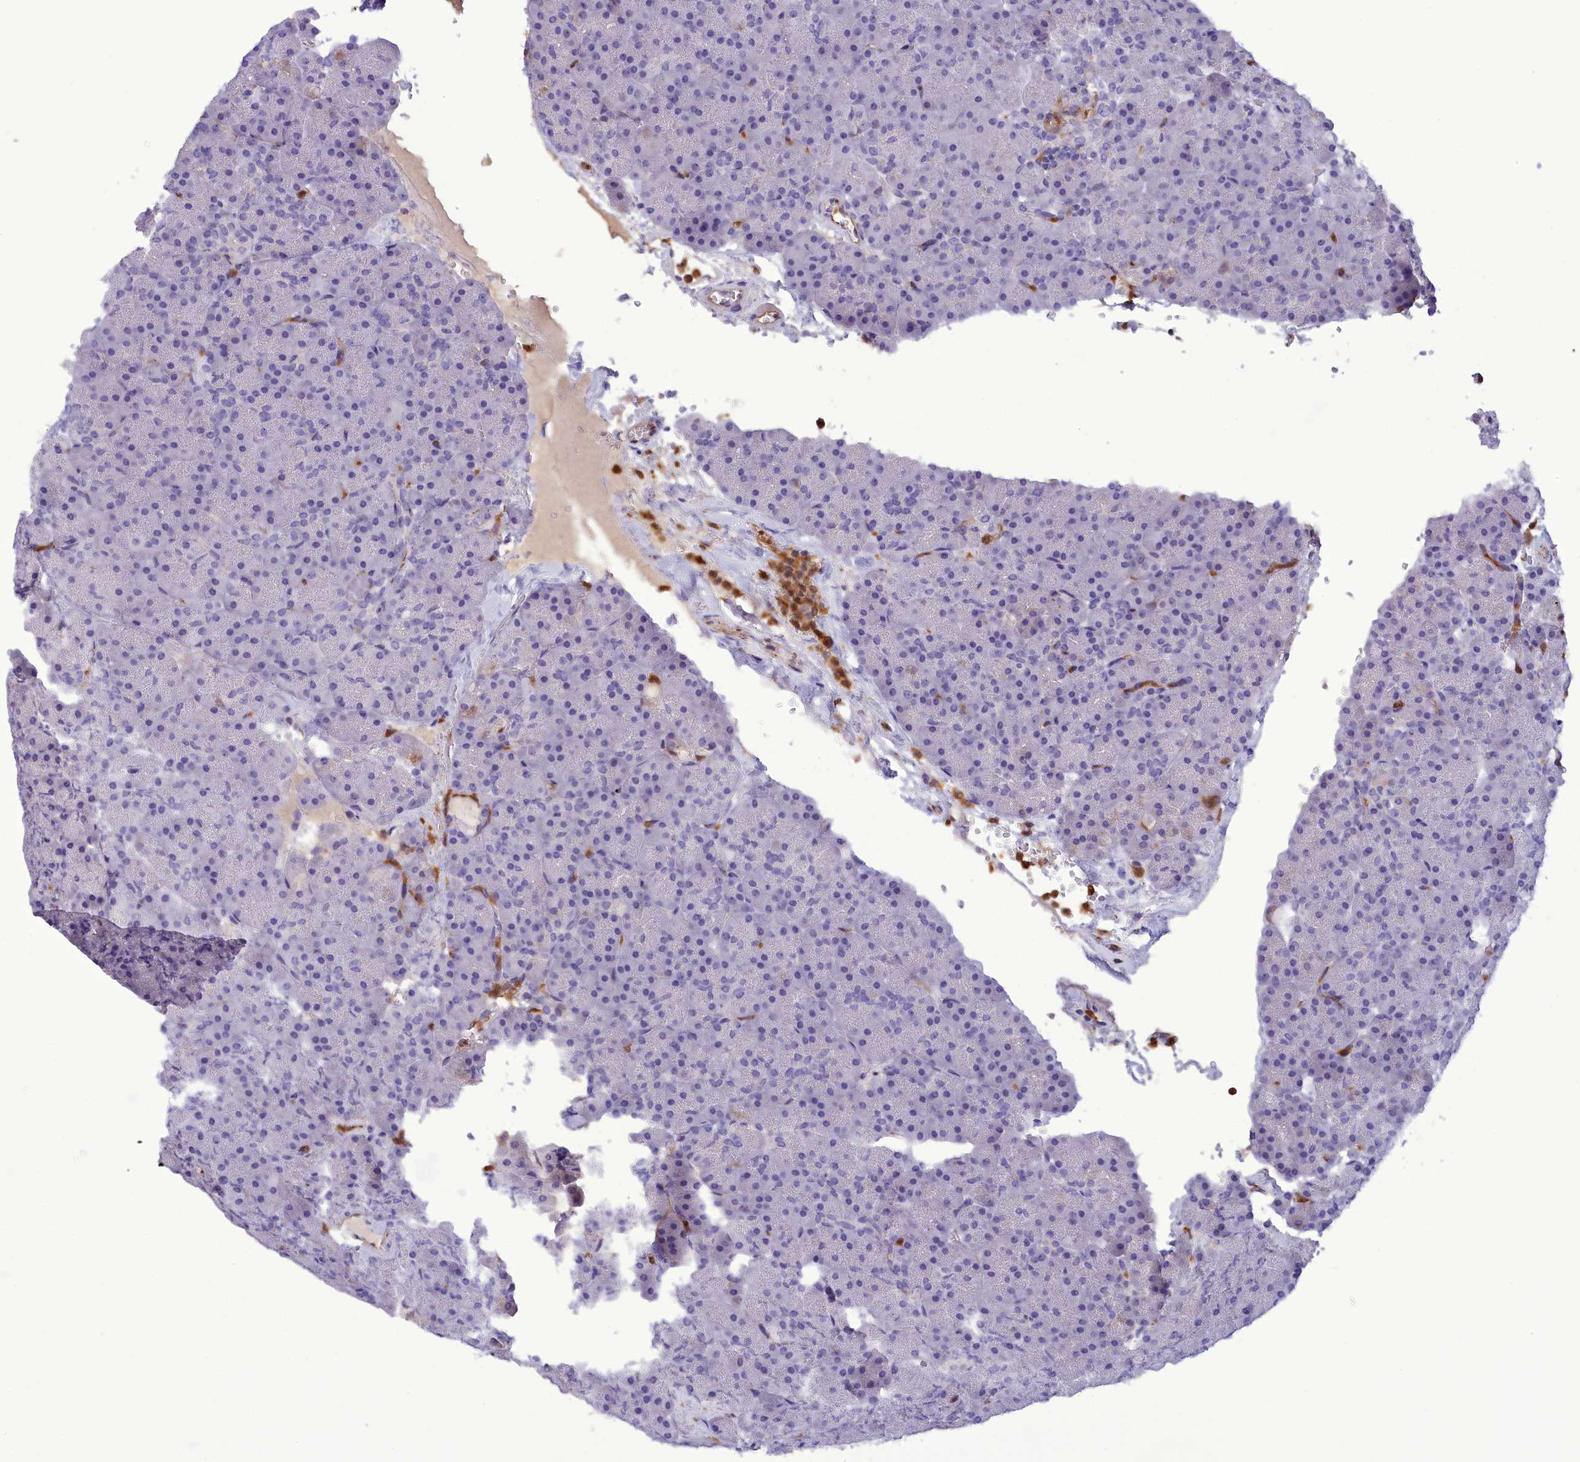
{"staining": {"intensity": "weak", "quantity": "<25%", "location": "cytoplasmic/membranous"}, "tissue": "pancreas", "cell_type": "Exocrine glandular cells", "image_type": "normal", "snomed": [{"axis": "morphology", "description": "Normal tissue, NOS"}, {"axis": "topography", "description": "Pancreas"}], "caption": "This is a photomicrograph of immunohistochemistry (IHC) staining of normal pancreas, which shows no positivity in exocrine glandular cells.", "gene": "FAM149B1", "patient": {"sex": "male", "age": 36}}